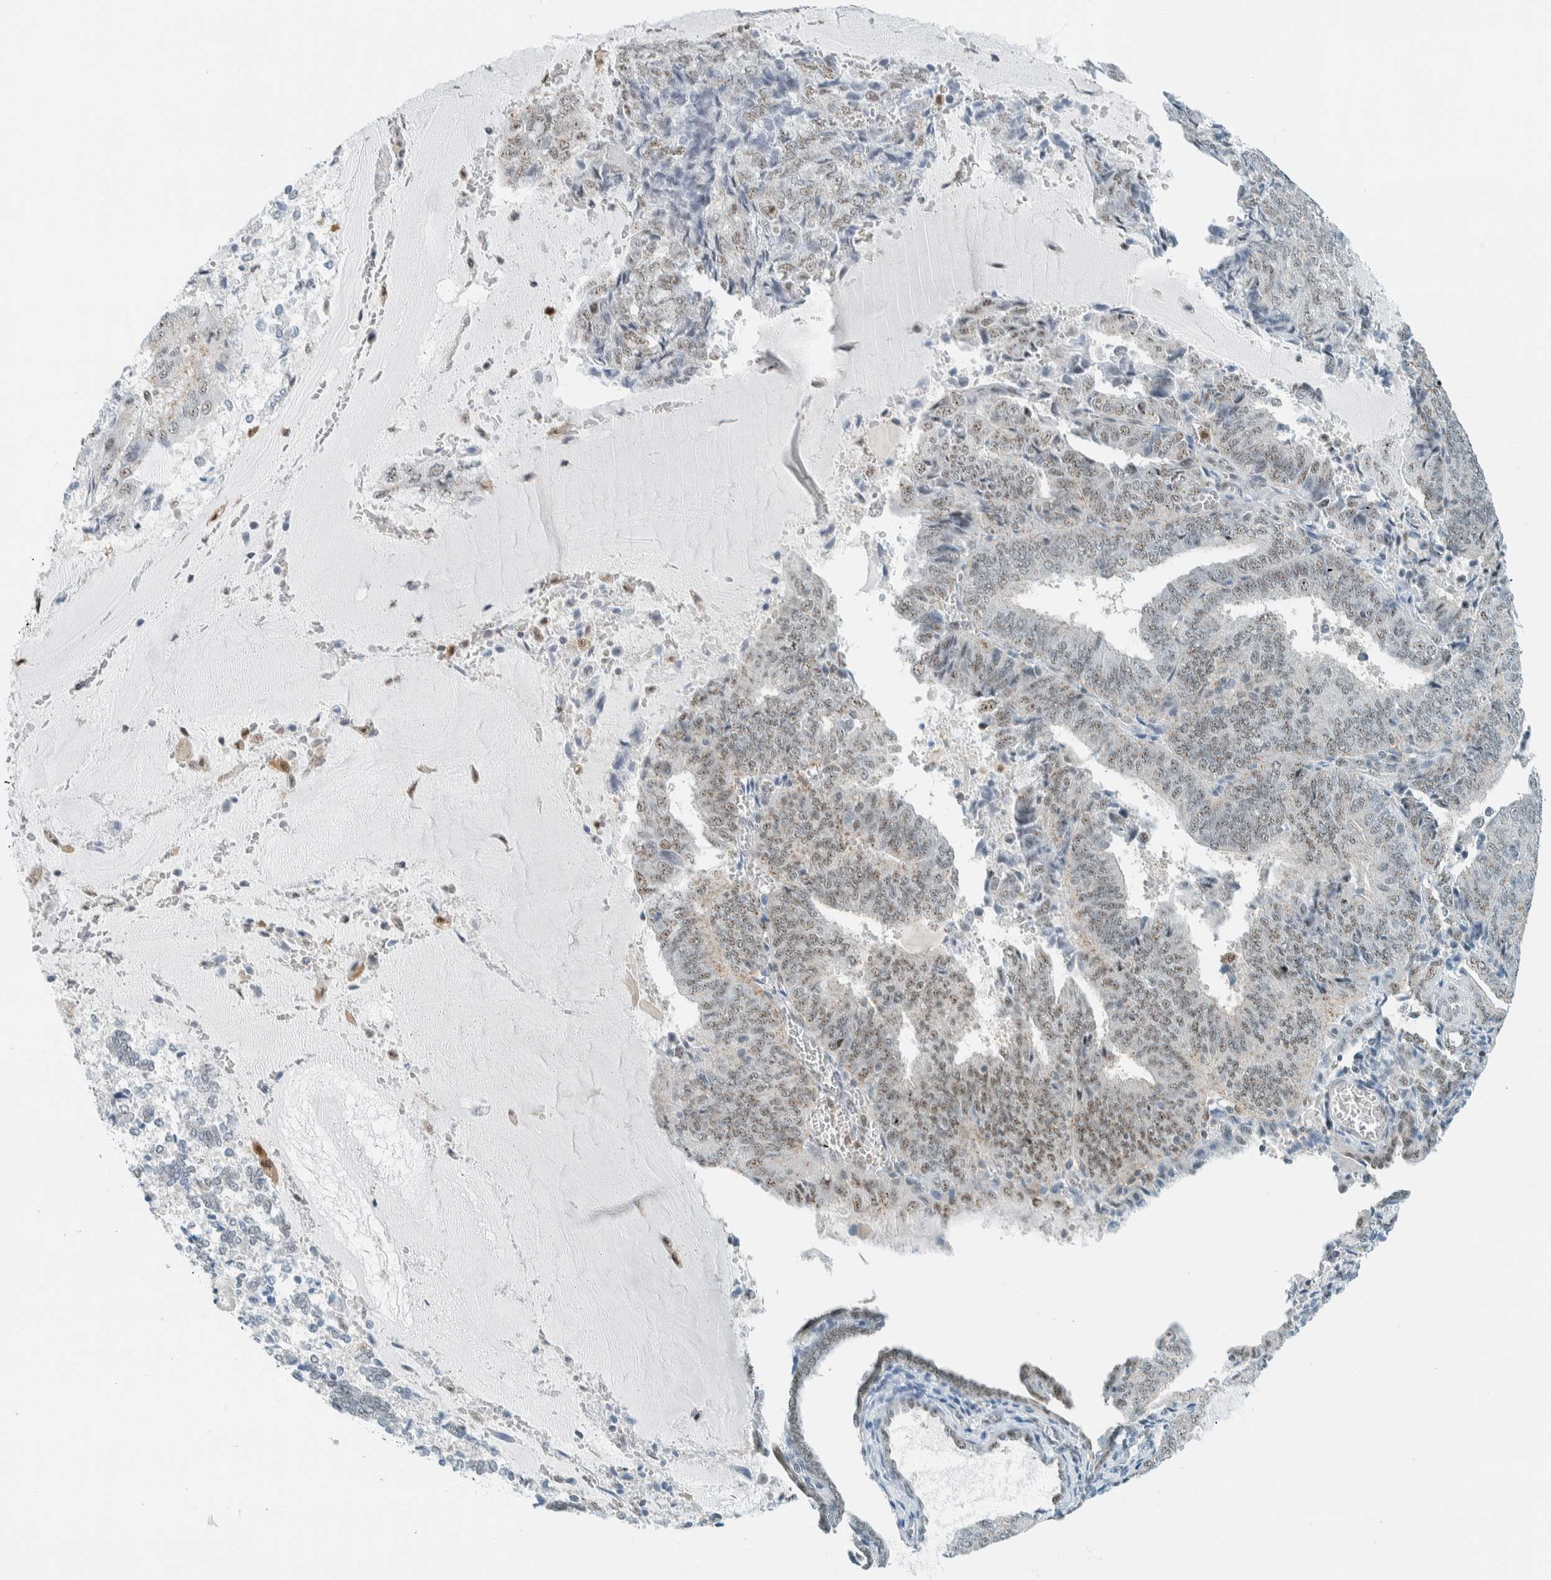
{"staining": {"intensity": "moderate", "quantity": "<25%", "location": "nuclear"}, "tissue": "endometrial cancer", "cell_type": "Tumor cells", "image_type": "cancer", "snomed": [{"axis": "morphology", "description": "Adenocarcinoma, NOS"}, {"axis": "topography", "description": "Endometrium"}], "caption": "Endometrial cancer (adenocarcinoma) tissue reveals moderate nuclear staining in approximately <25% of tumor cells, visualized by immunohistochemistry.", "gene": "CYSRT1", "patient": {"sex": "female", "age": 81}}